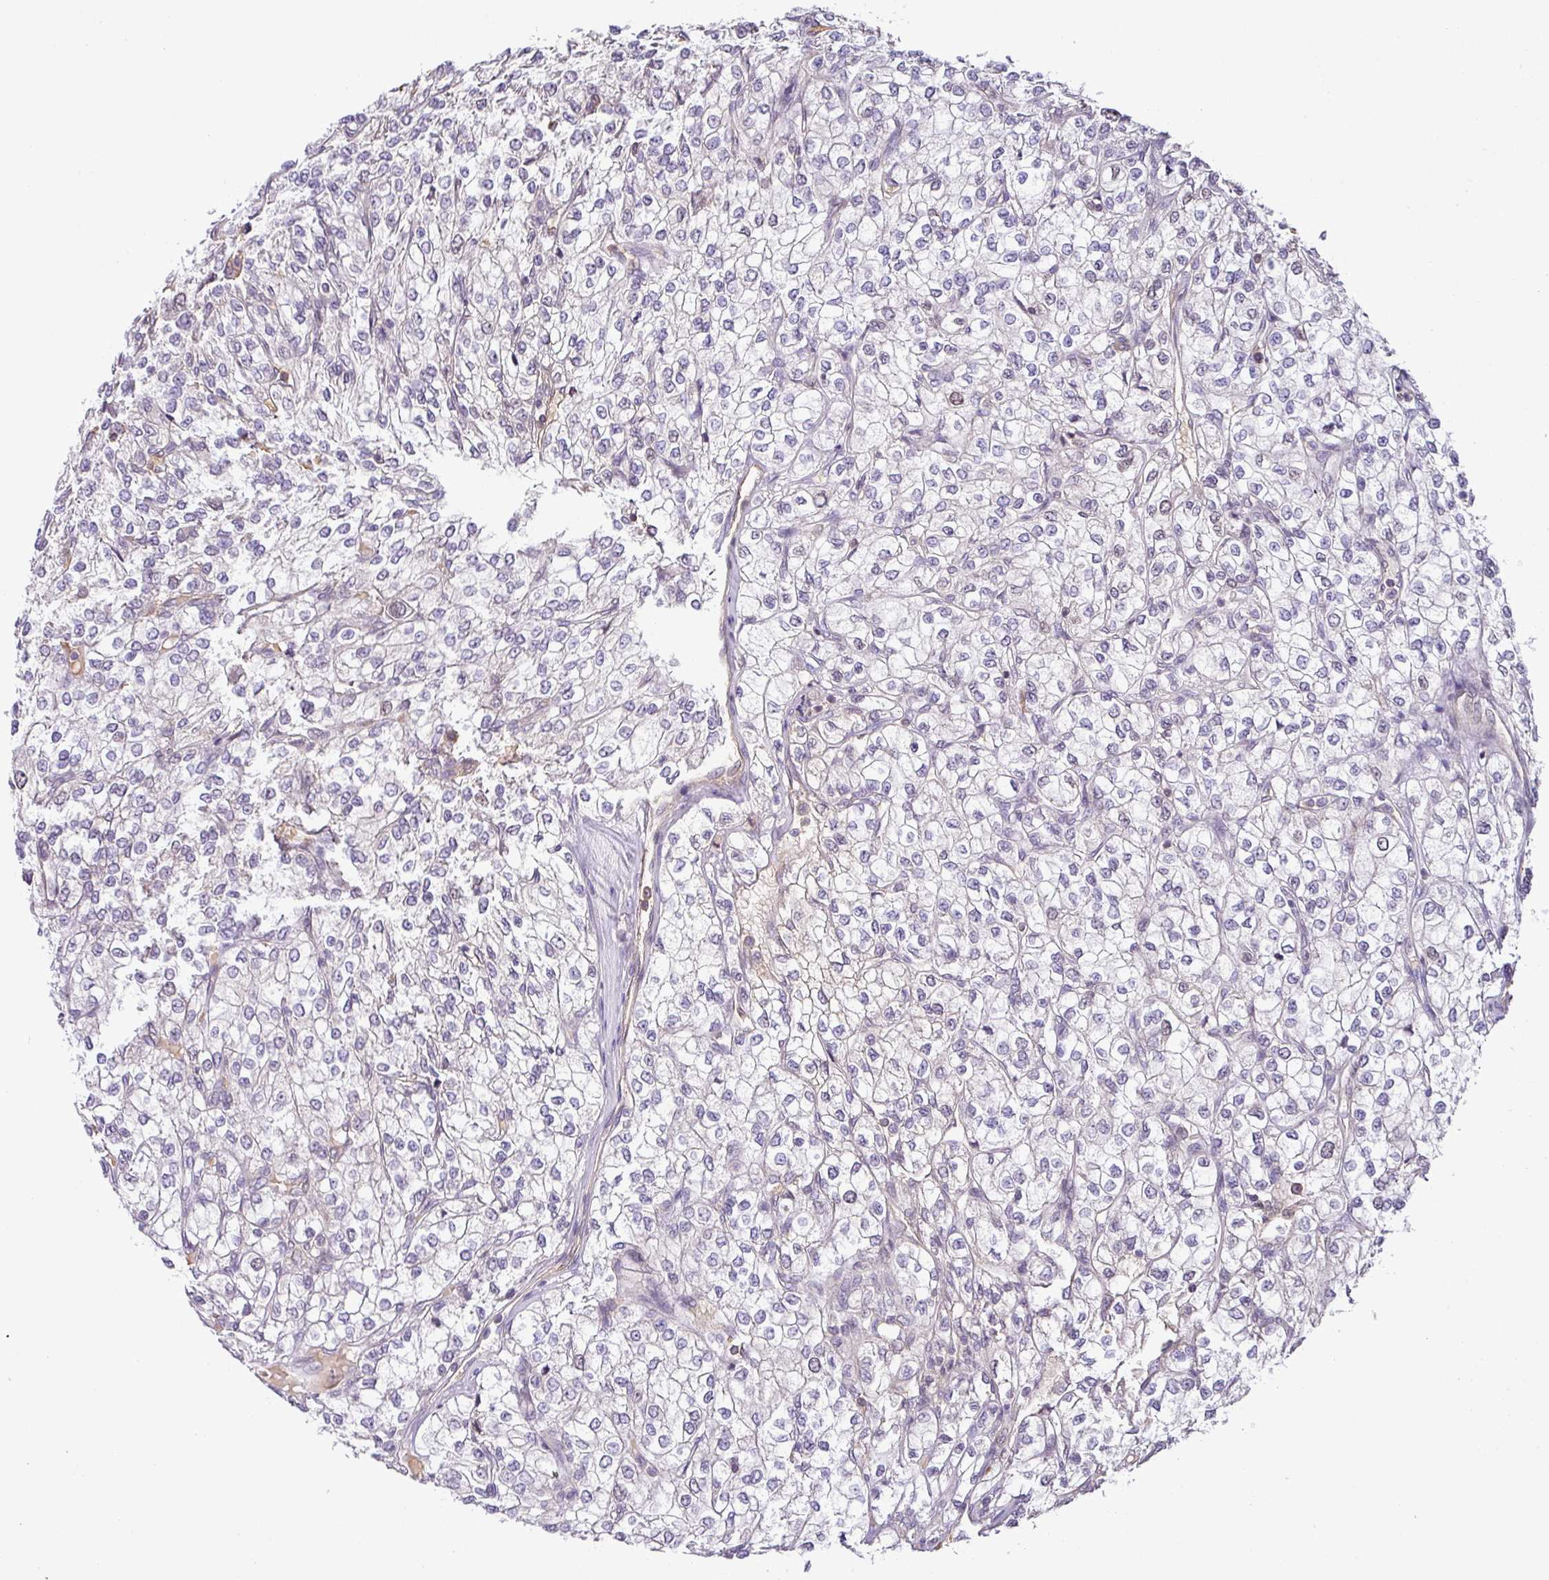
{"staining": {"intensity": "negative", "quantity": "none", "location": "none"}, "tissue": "renal cancer", "cell_type": "Tumor cells", "image_type": "cancer", "snomed": [{"axis": "morphology", "description": "Adenocarcinoma, NOS"}, {"axis": "topography", "description": "Kidney"}], "caption": "Tumor cells are negative for protein expression in human renal cancer (adenocarcinoma).", "gene": "PARP2", "patient": {"sex": "male", "age": 80}}